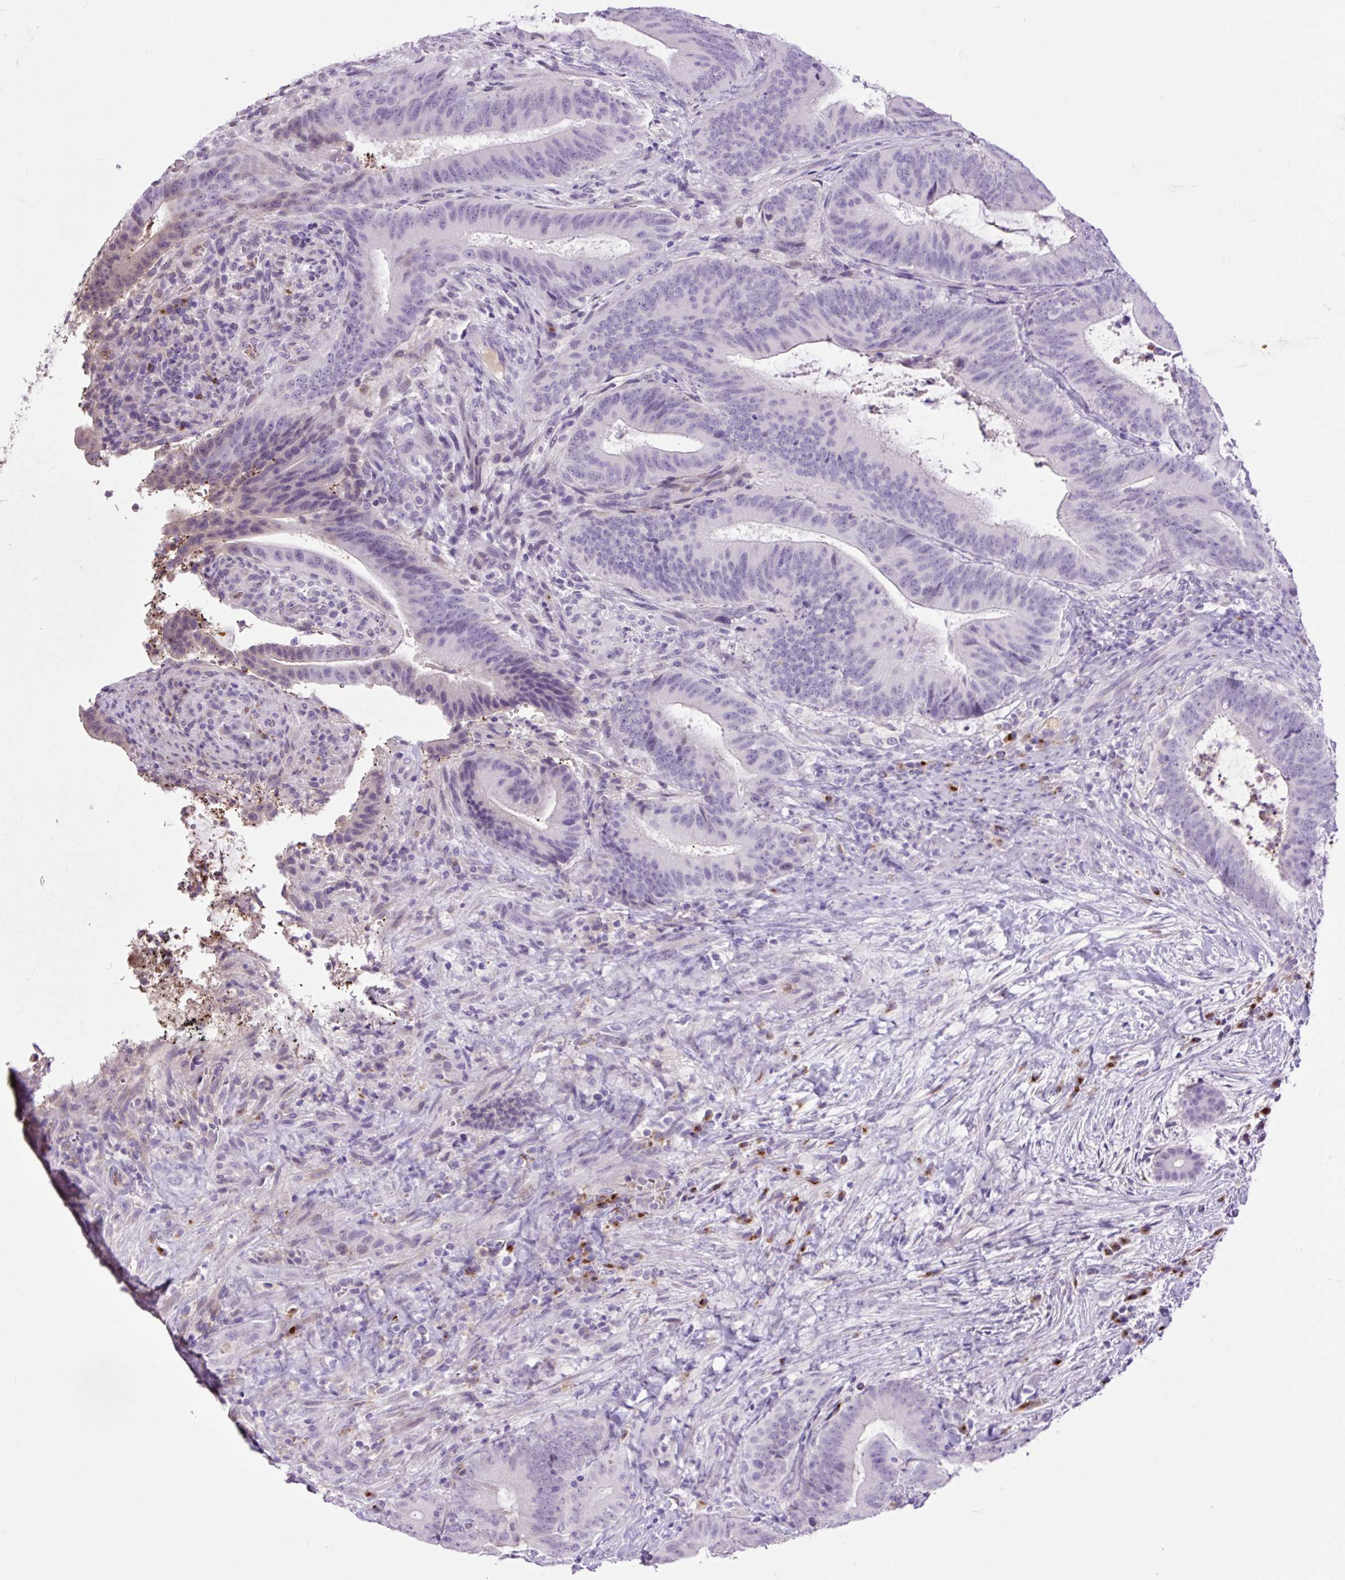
{"staining": {"intensity": "negative", "quantity": "none", "location": "none"}, "tissue": "colorectal cancer", "cell_type": "Tumor cells", "image_type": "cancer", "snomed": [{"axis": "morphology", "description": "Adenocarcinoma, NOS"}, {"axis": "topography", "description": "Colon"}], "caption": "This histopathology image is of colorectal adenocarcinoma stained with immunohistochemistry to label a protein in brown with the nuclei are counter-stained blue. There is no staining in tumor cells.", "gene": "MFSD3", "patient": {"sex": "female", "age": 43}}